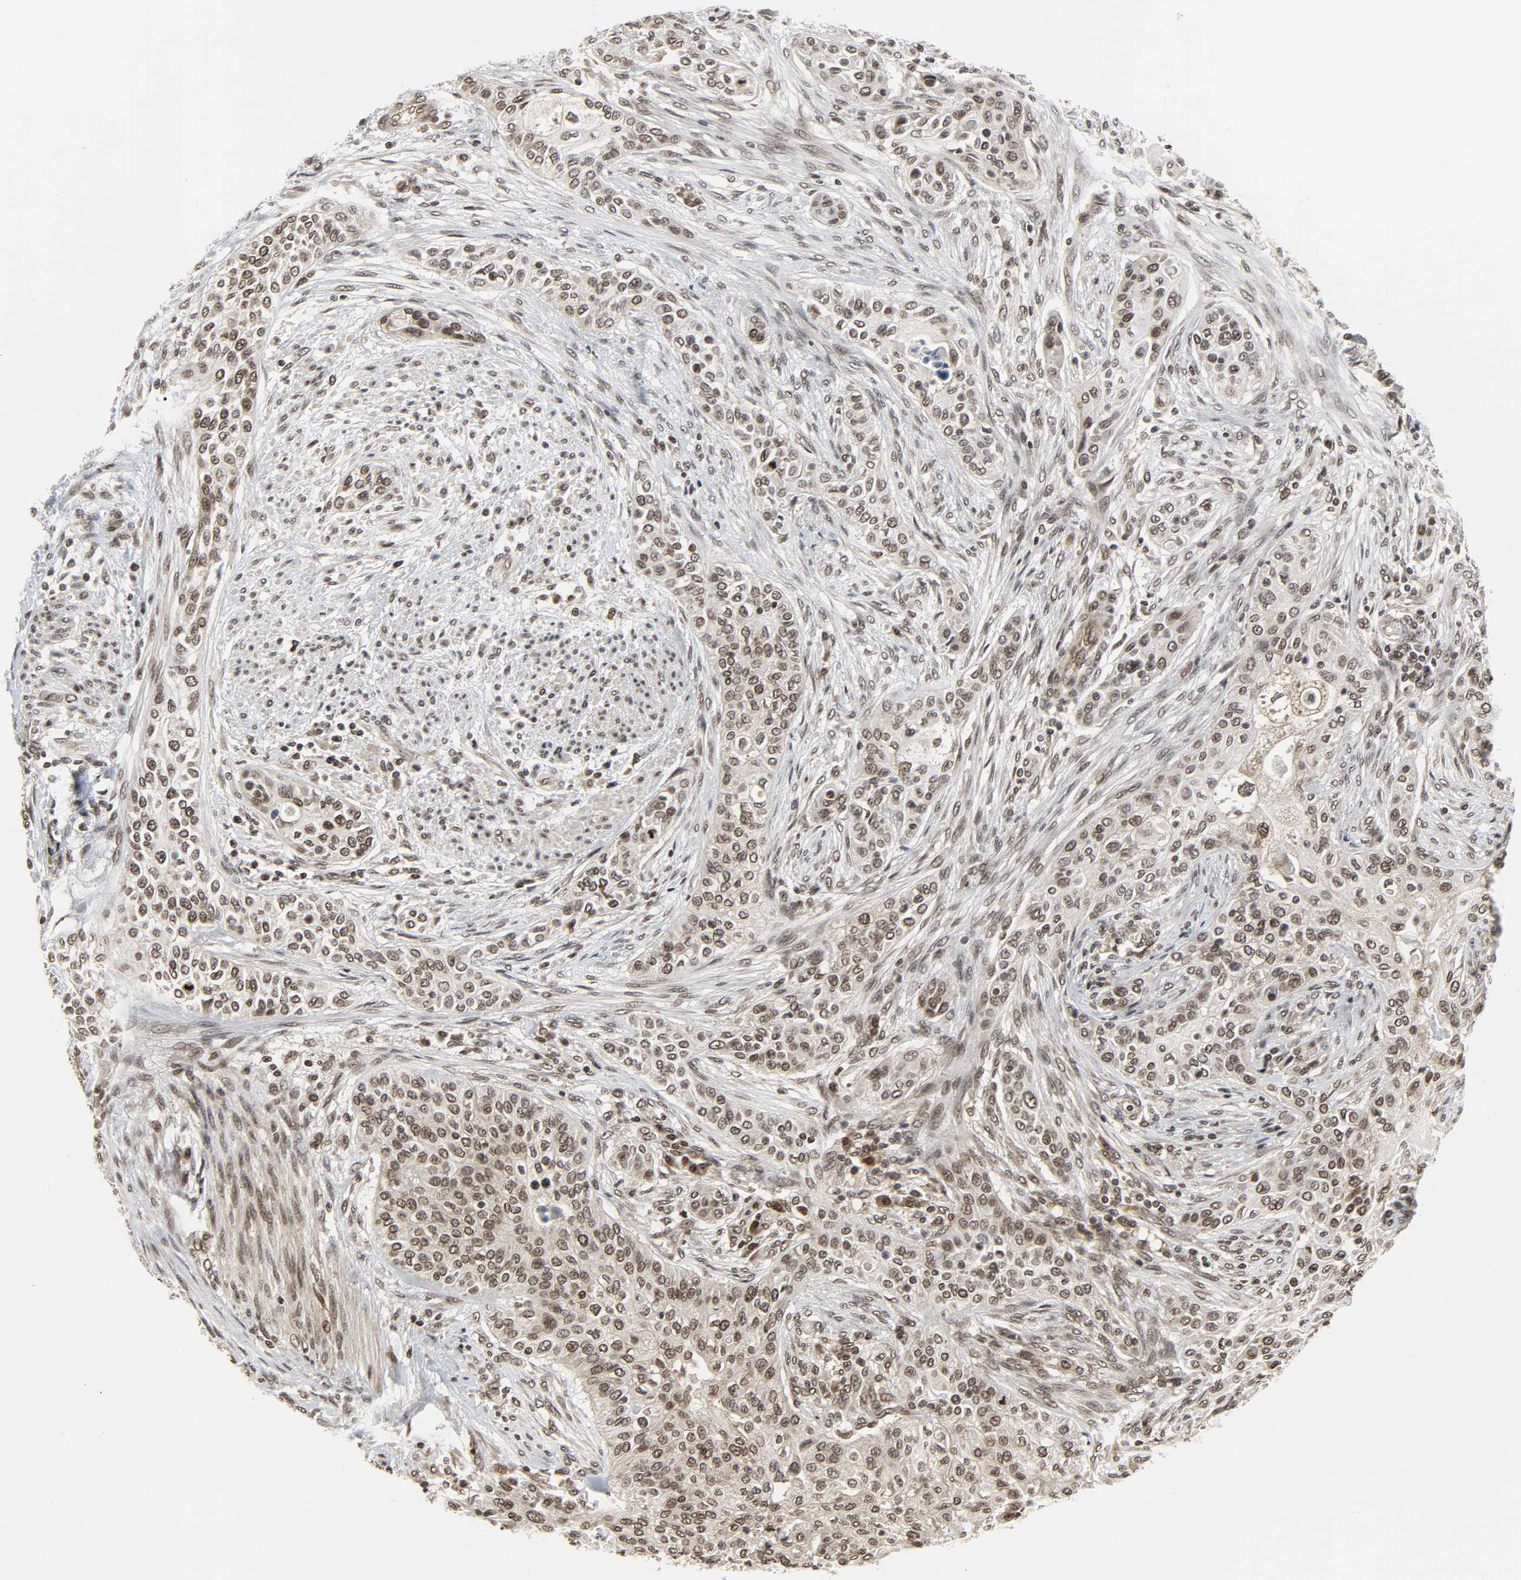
{"staining": {"intensity": "weak", "quantity": "25%-75%", "location": "nuclear"}, "tissue": "urothelial cancer", "cell_type": "Tumor cells", "image_type": "cancer", "snomed": [{"axis": "morphology", "description": "Urothelial carcinoma, High grade"}, {"axis": "topography", "description": "Urinary bladder"}], "caption": "Approximately 25%-75% of tumor cells in human high-grade urothelial carcinoma demonstrate weak nuclear protein positivity as visualized by brown immunohistochemical staining.", "gene": "XRCC1", "patient": {"sex": "male", "age": 74}}